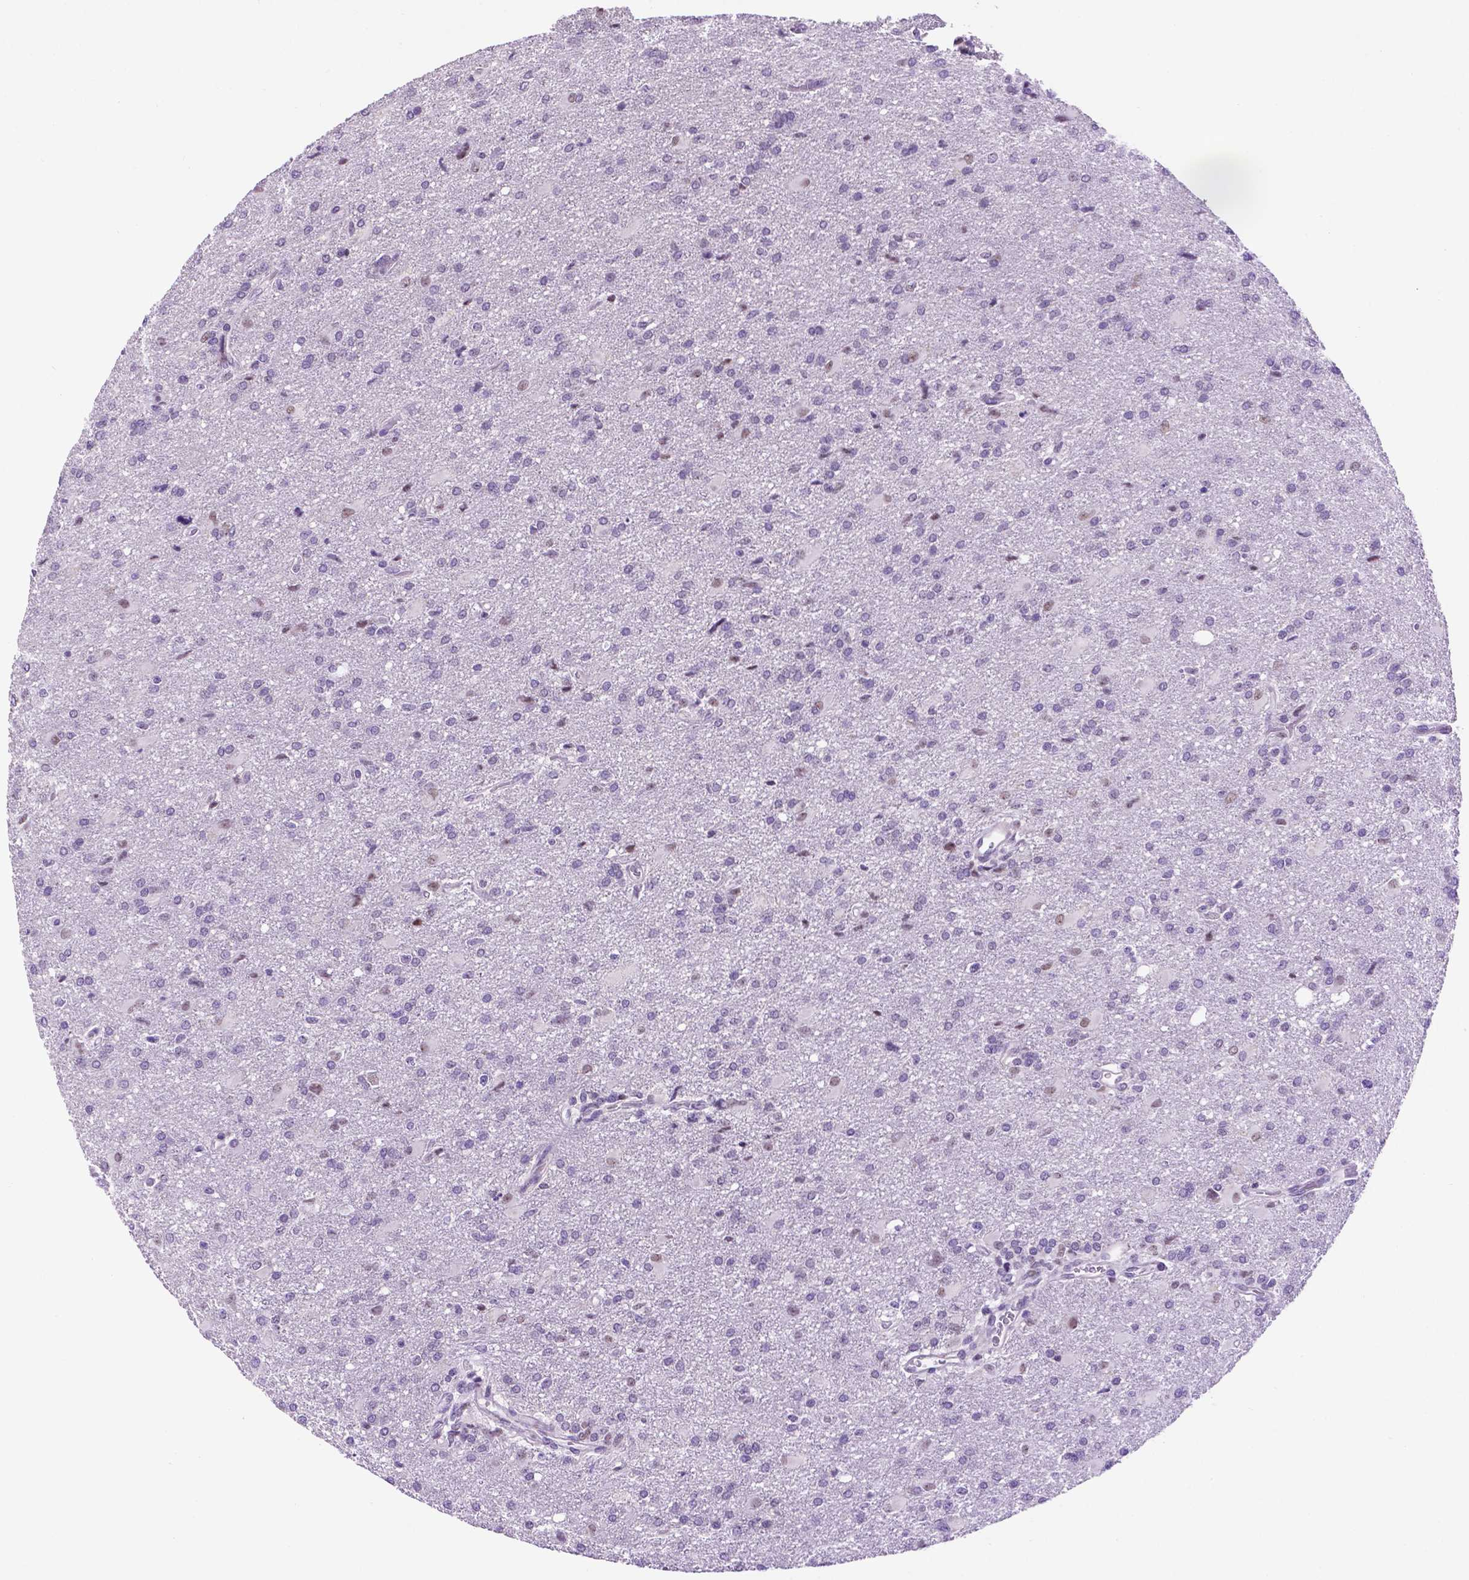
{"staining": {"intensity": "negative", "quantity": "none", "location": "none"}, "tissue": "glioma", "cell_type": "Tumor cells", "image_type": "cancer", "snomed": [{"axis": "morphology", "description": "Glioma, malignant, High grade"}, {"axis": "topography", "description": "Brain"}], "caption": "An image of human glioma is negative for staining in tumor cells. (Immunohistochemistry (ihc), brightfield microscopy, high magnification).", "gene": "TACSTD2", "patient": {"sex": "male", "age": 68}}